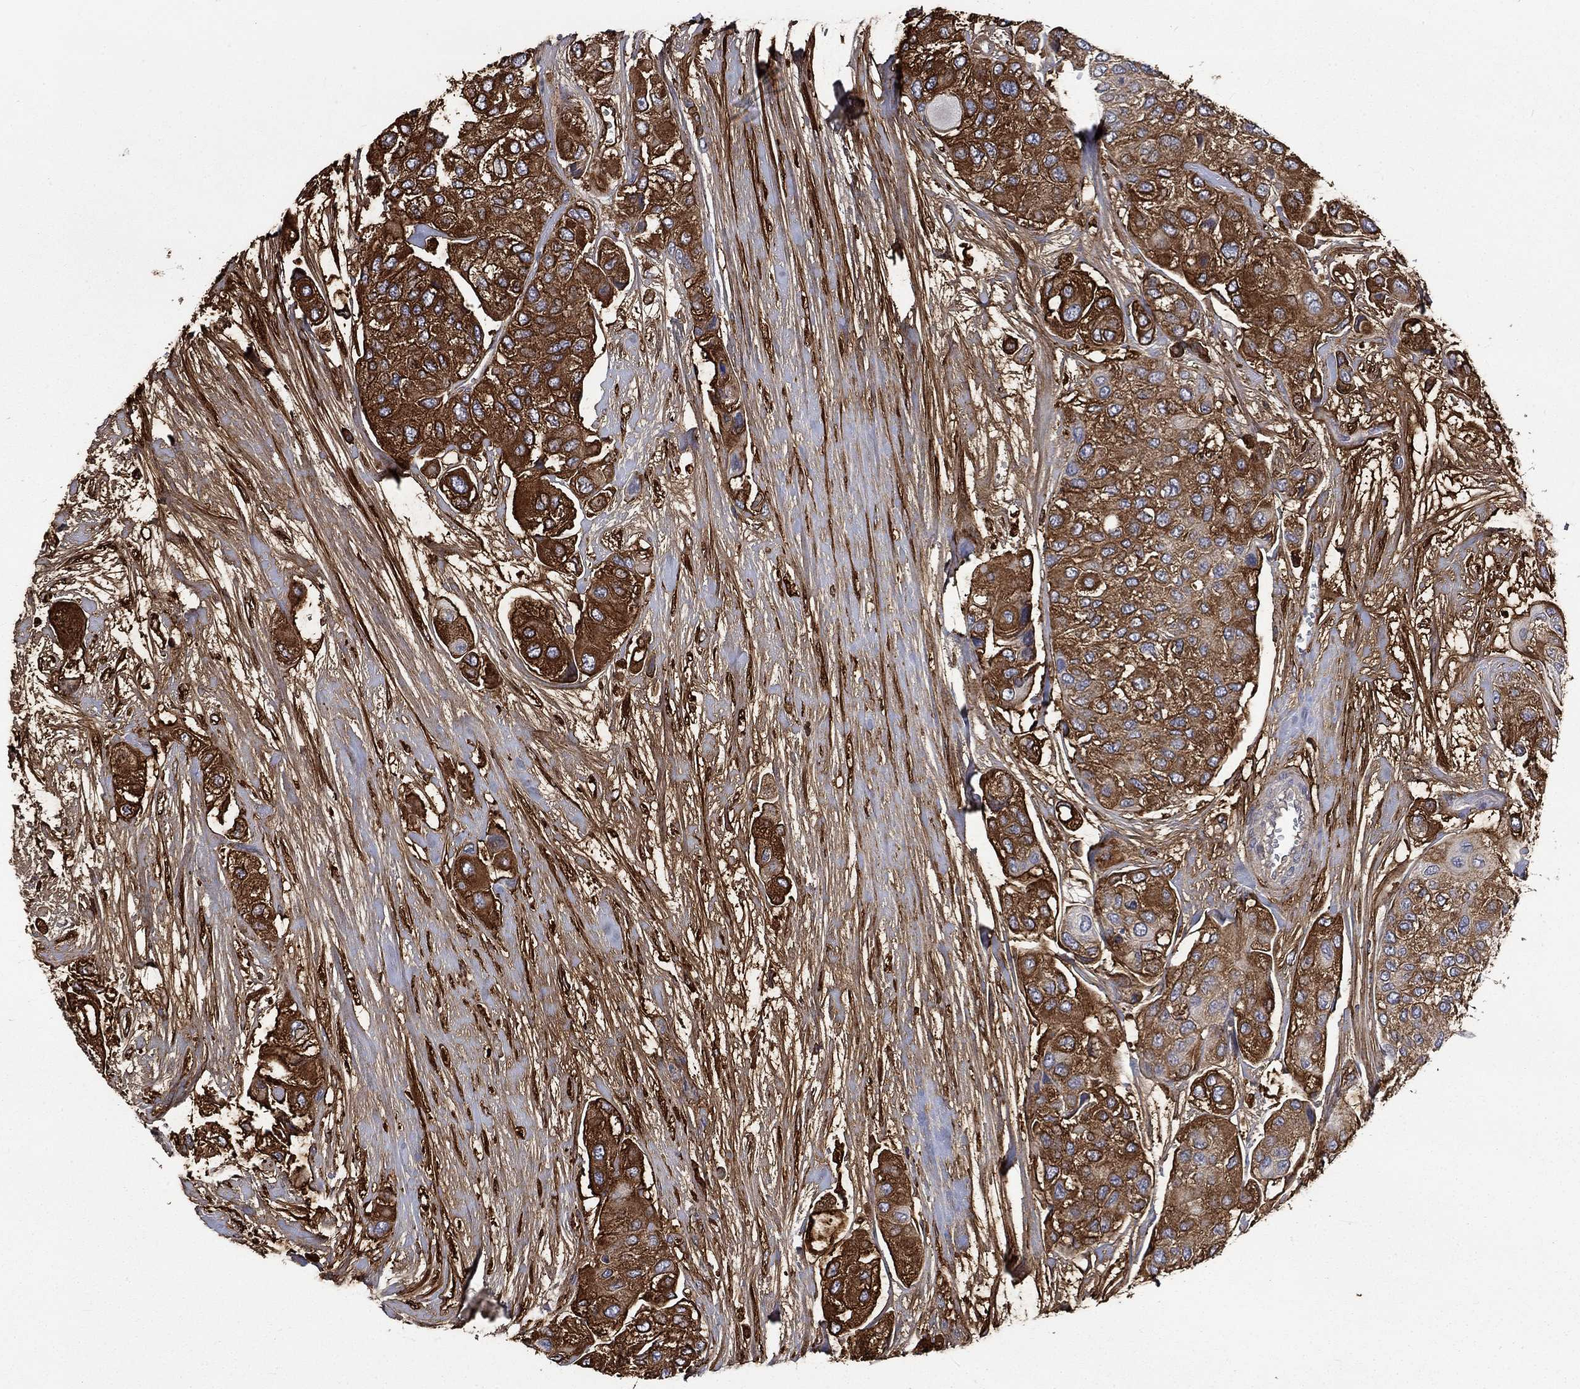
{"staining": {"intensity": "strong", "quantity": "25%-75%", "location": "cytoplasmic/membranous"}, "tissue": "urothelial cancer", "cell_type": "Tumor cells", "image_type": "cancer", "snomed": [{"axis": "morphology", "description": "Urothelial carcinoma, High grade"}, {"axis": "topography", "description": "Urinary bladder"}], "caption": "Protein staining displays strong cytoplasmic/membranous expression in about 25%-75% of tumor cells in high-grade urothelial carcinoma. The staining is performed using DAB brown chromogen to label protein expression. The nuclei are counter-stained blue using hematoxylin.", "gene": "VCAN", "patient": {"sex": "male", "age": 77}}